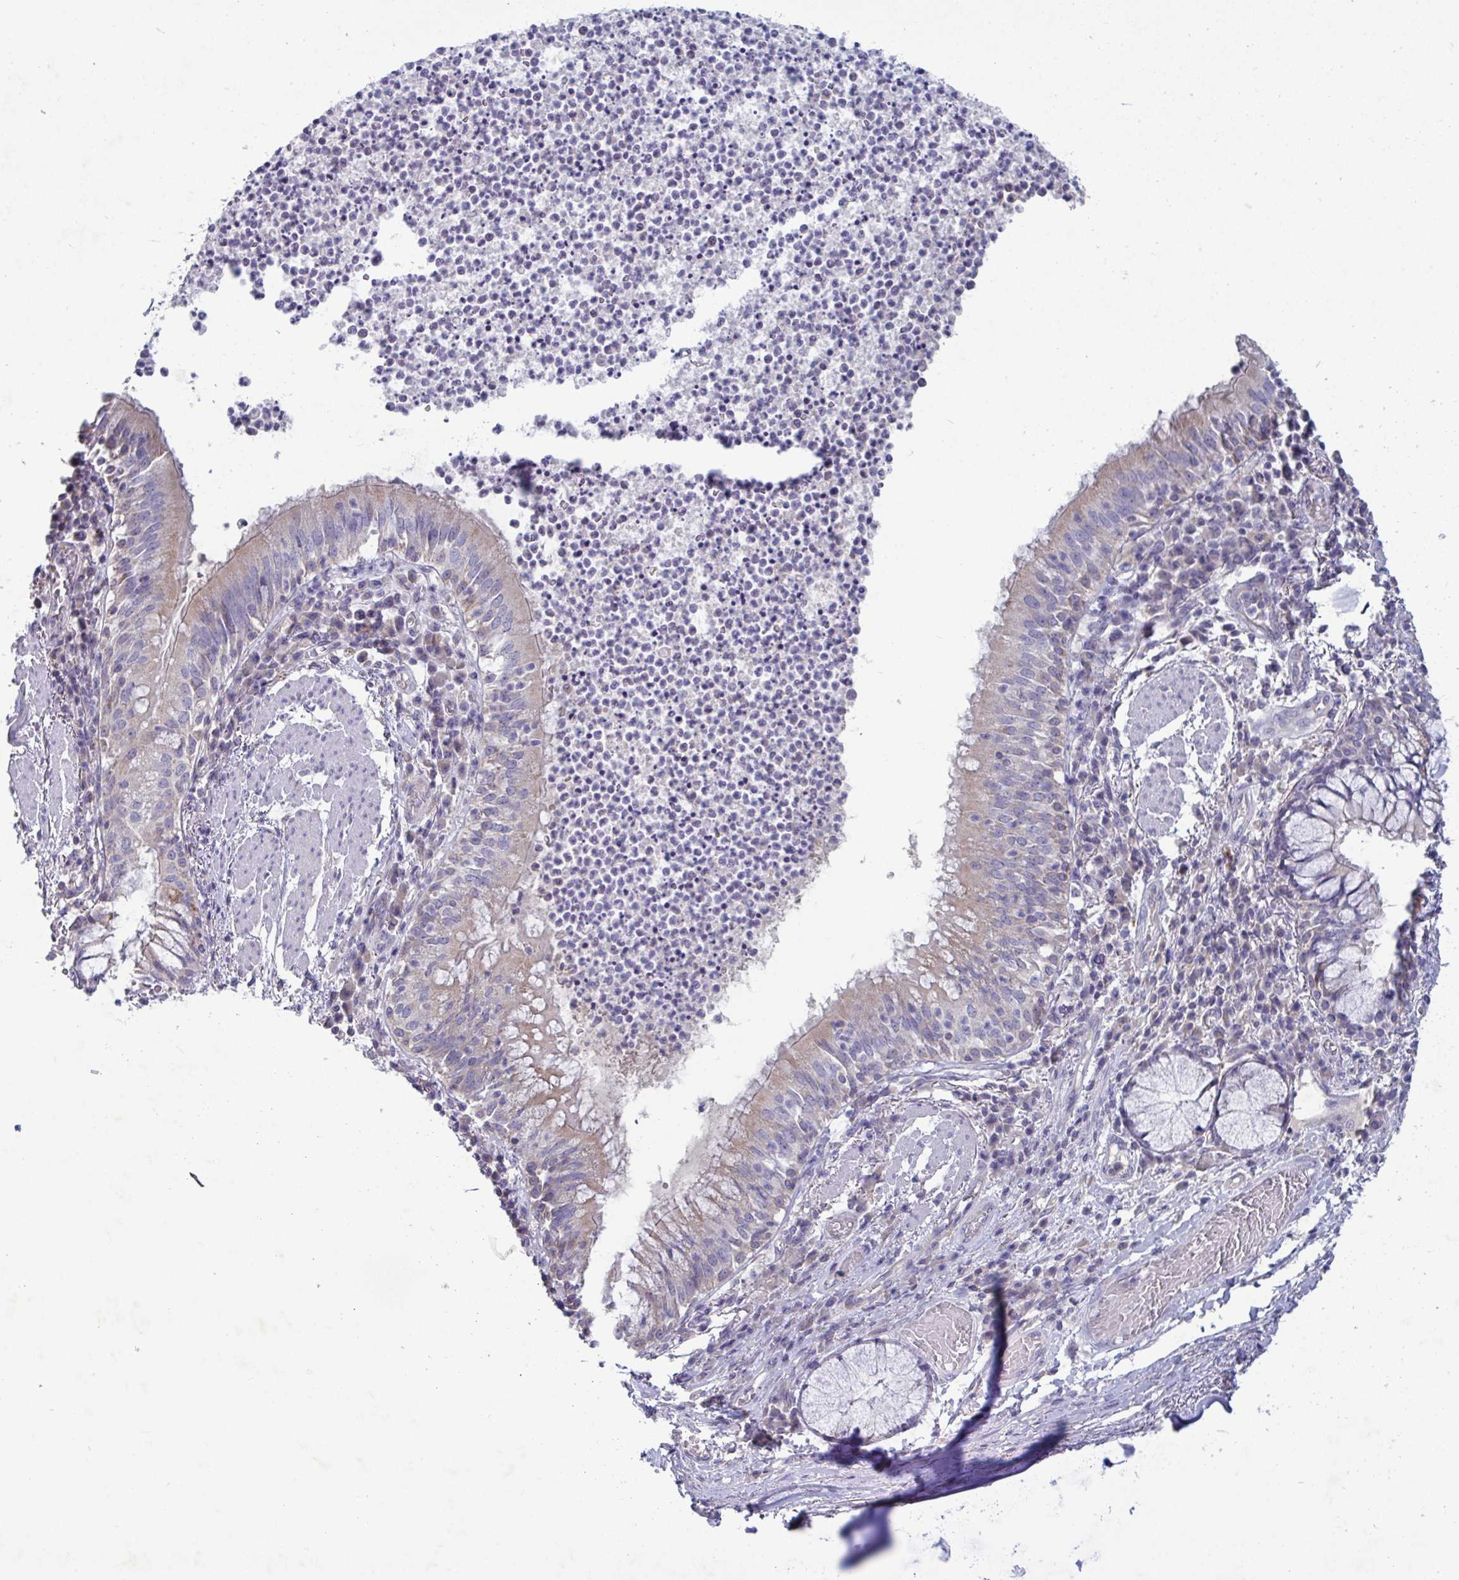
{"staining": {"intensity": "weak", "quantity": "25%-75%", "location": "cytoplasmic/membranous"}, "tissue": "bronchus", "cell_type": "Respiratory epithelial cells", "image_type": "normal", "snomed": [{"axis": "morphology", "description": "Normal tissue, NOS"}, {"axis": "topography", "description": "Lymph node"}, {"axis": "topography", "description": "Bronchus"}], "caption": "DAB (3,3'-diaminobenzidine) immunohistochemical staining of unremarkable human bronchus demonstrates weak cytoplasmic/membranous protein staining in about 25%-75% of respiratory epithelial cells.", "gene": "GALNT13", "patient": {"sex": "male", "age": 56}}